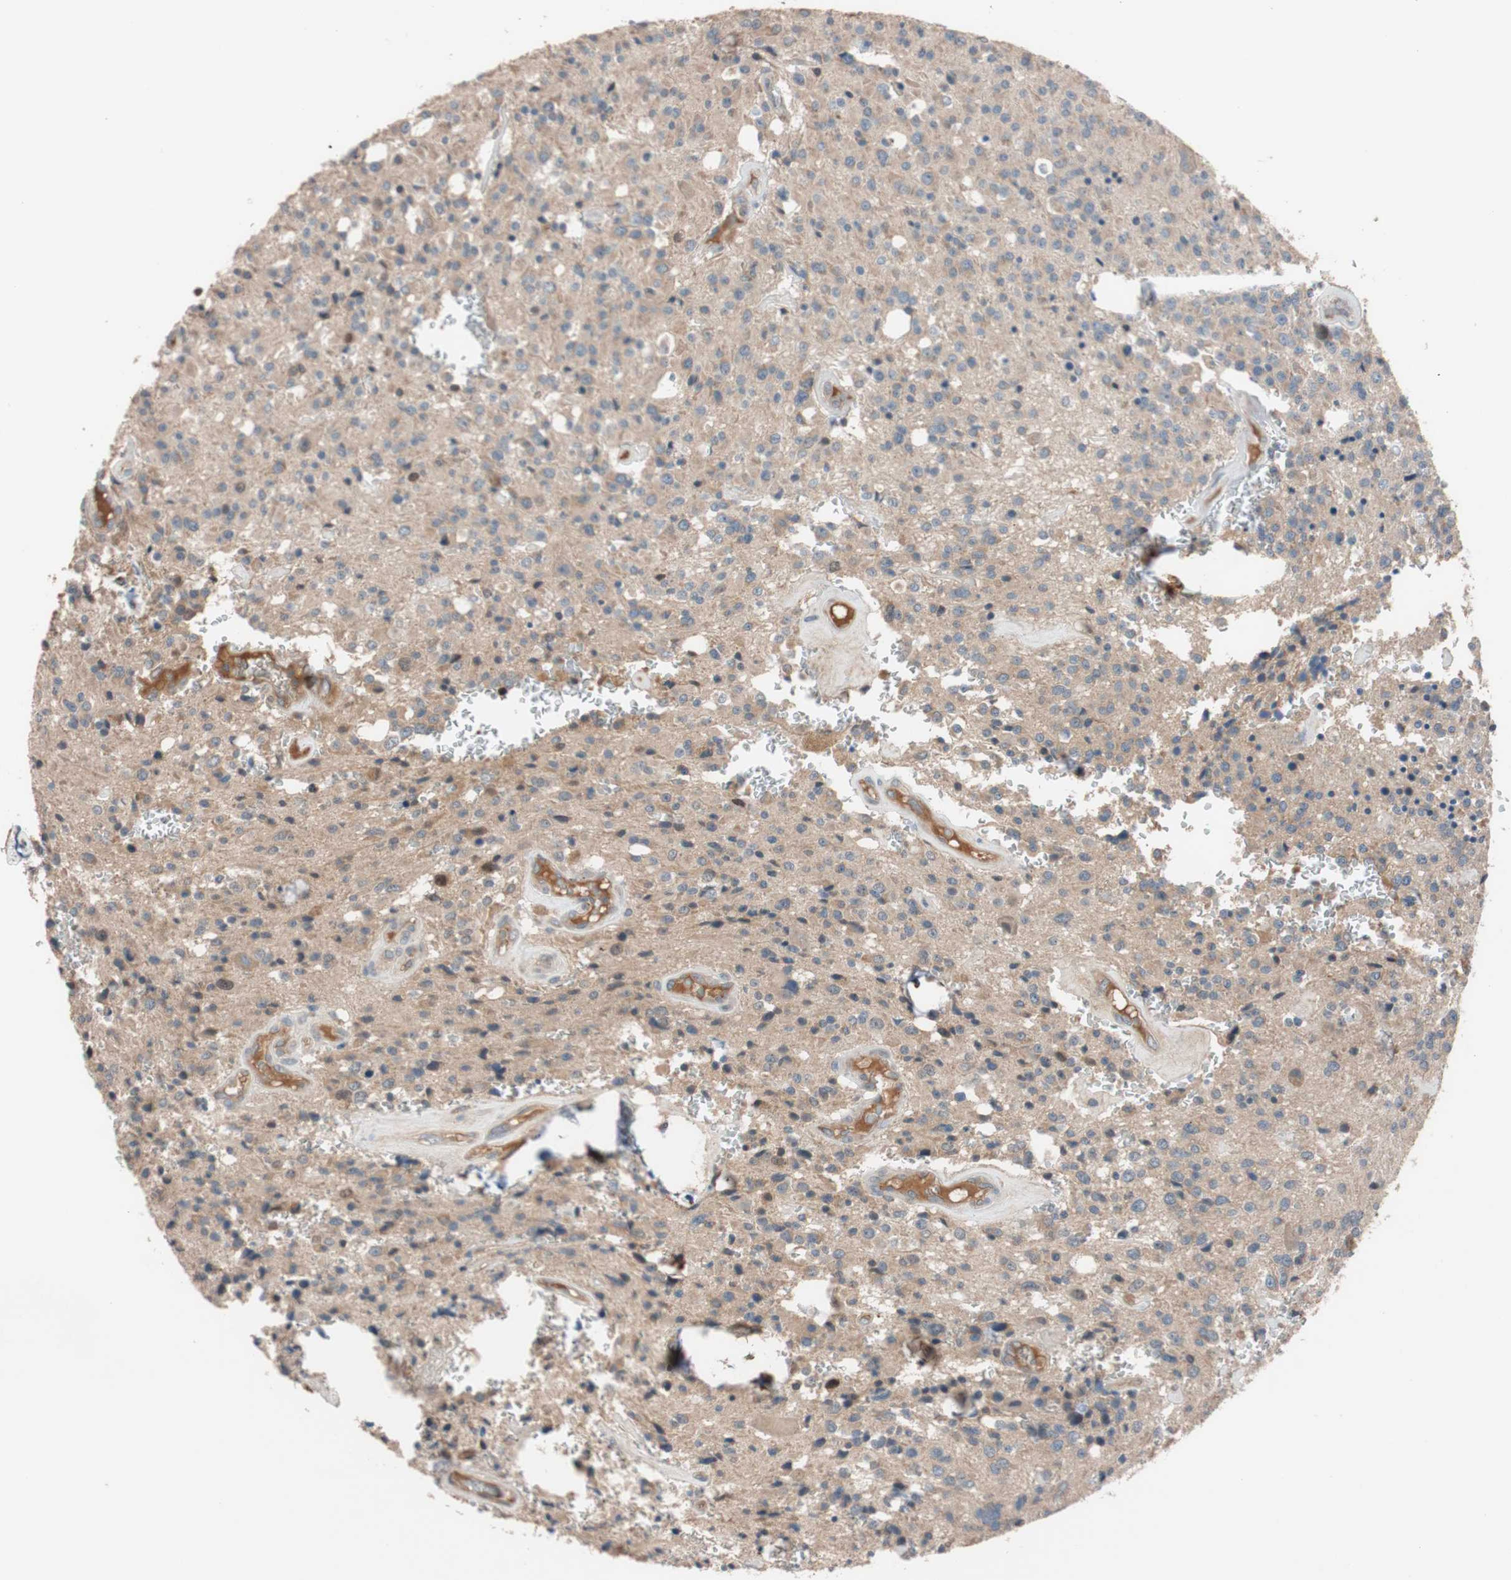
{"staining": {"intensity": "moderate", "quantity": ">75%", "location": "cytoplasmic/membranous"}, "tissue": "glioma", "cell_type": "Tumor cells", "image_type": "cancer", "snomed": [{"axis": "morphology", "description": "Glioma, malignant, Low grade"}, {"axis": "topography", "description": "Brain"}], "caption": "Tumor cells demonstrate medium levels of moderate cytoplasmic/membranous staining in about >75% of cells in malignant low-grade glioma.", "gene": "SDC4", "patient": {"sex": "male", "age": 58}}